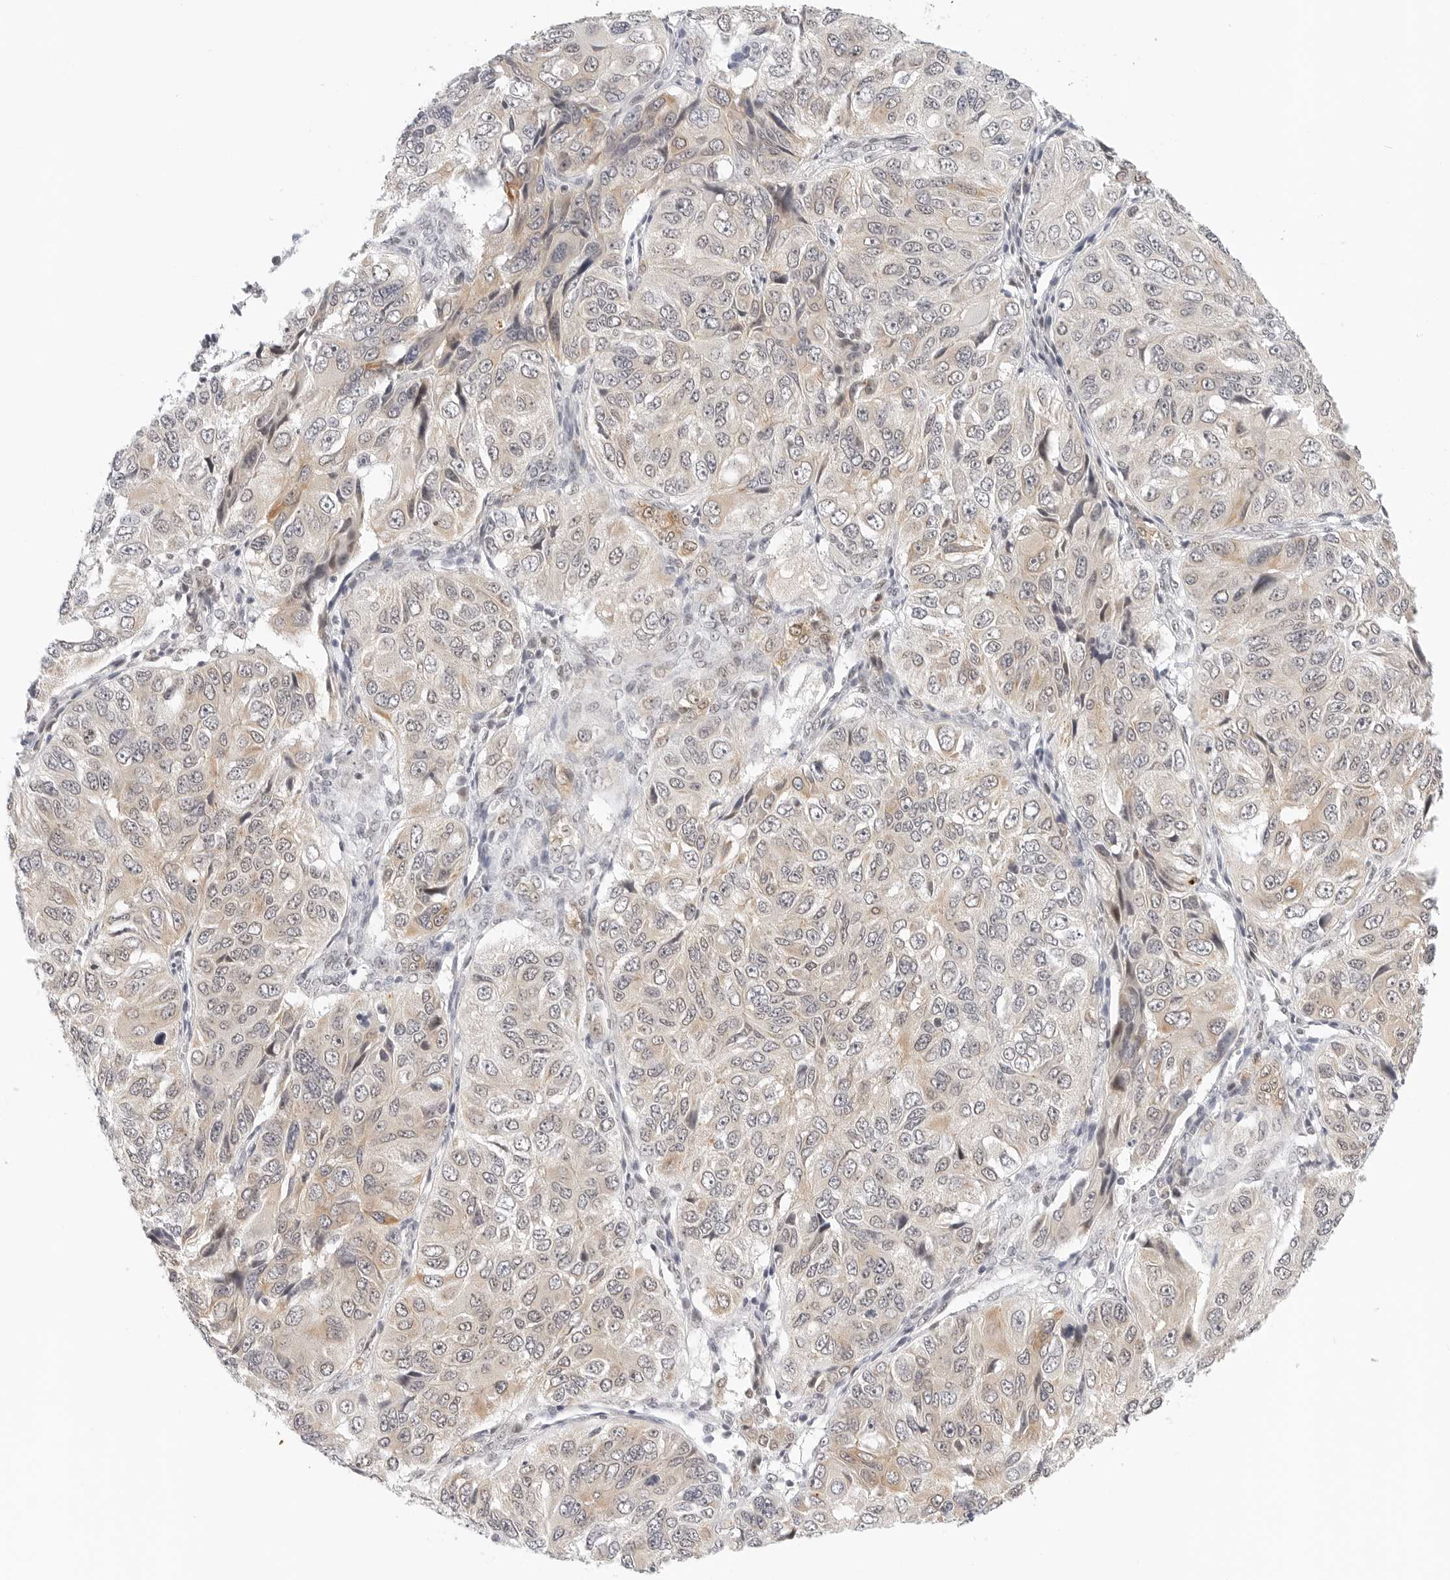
{"staining": {"intensity": "weak", "quantity": "<25%", "location": "cytoplasmic/membranous"}, "tissue": "ovarian cancer", "cell_type": "Tumor cells", "image_type": "cancer", "snomed": [{"axis": "morphology", "description": "Carcinoma, endometroid"}, {"axis": "topography", "description": "Ovary"}], "caption": "An image of human ovarian endometroid carcinoma is negative for staining in tumor cells. (Brightfield microscopy of DAB (3,3'-diaminobenzidine) immunohistochemistry at high magnification).", "gene": "TSEN2", "patient": {"sex": "female", "age": 51}}